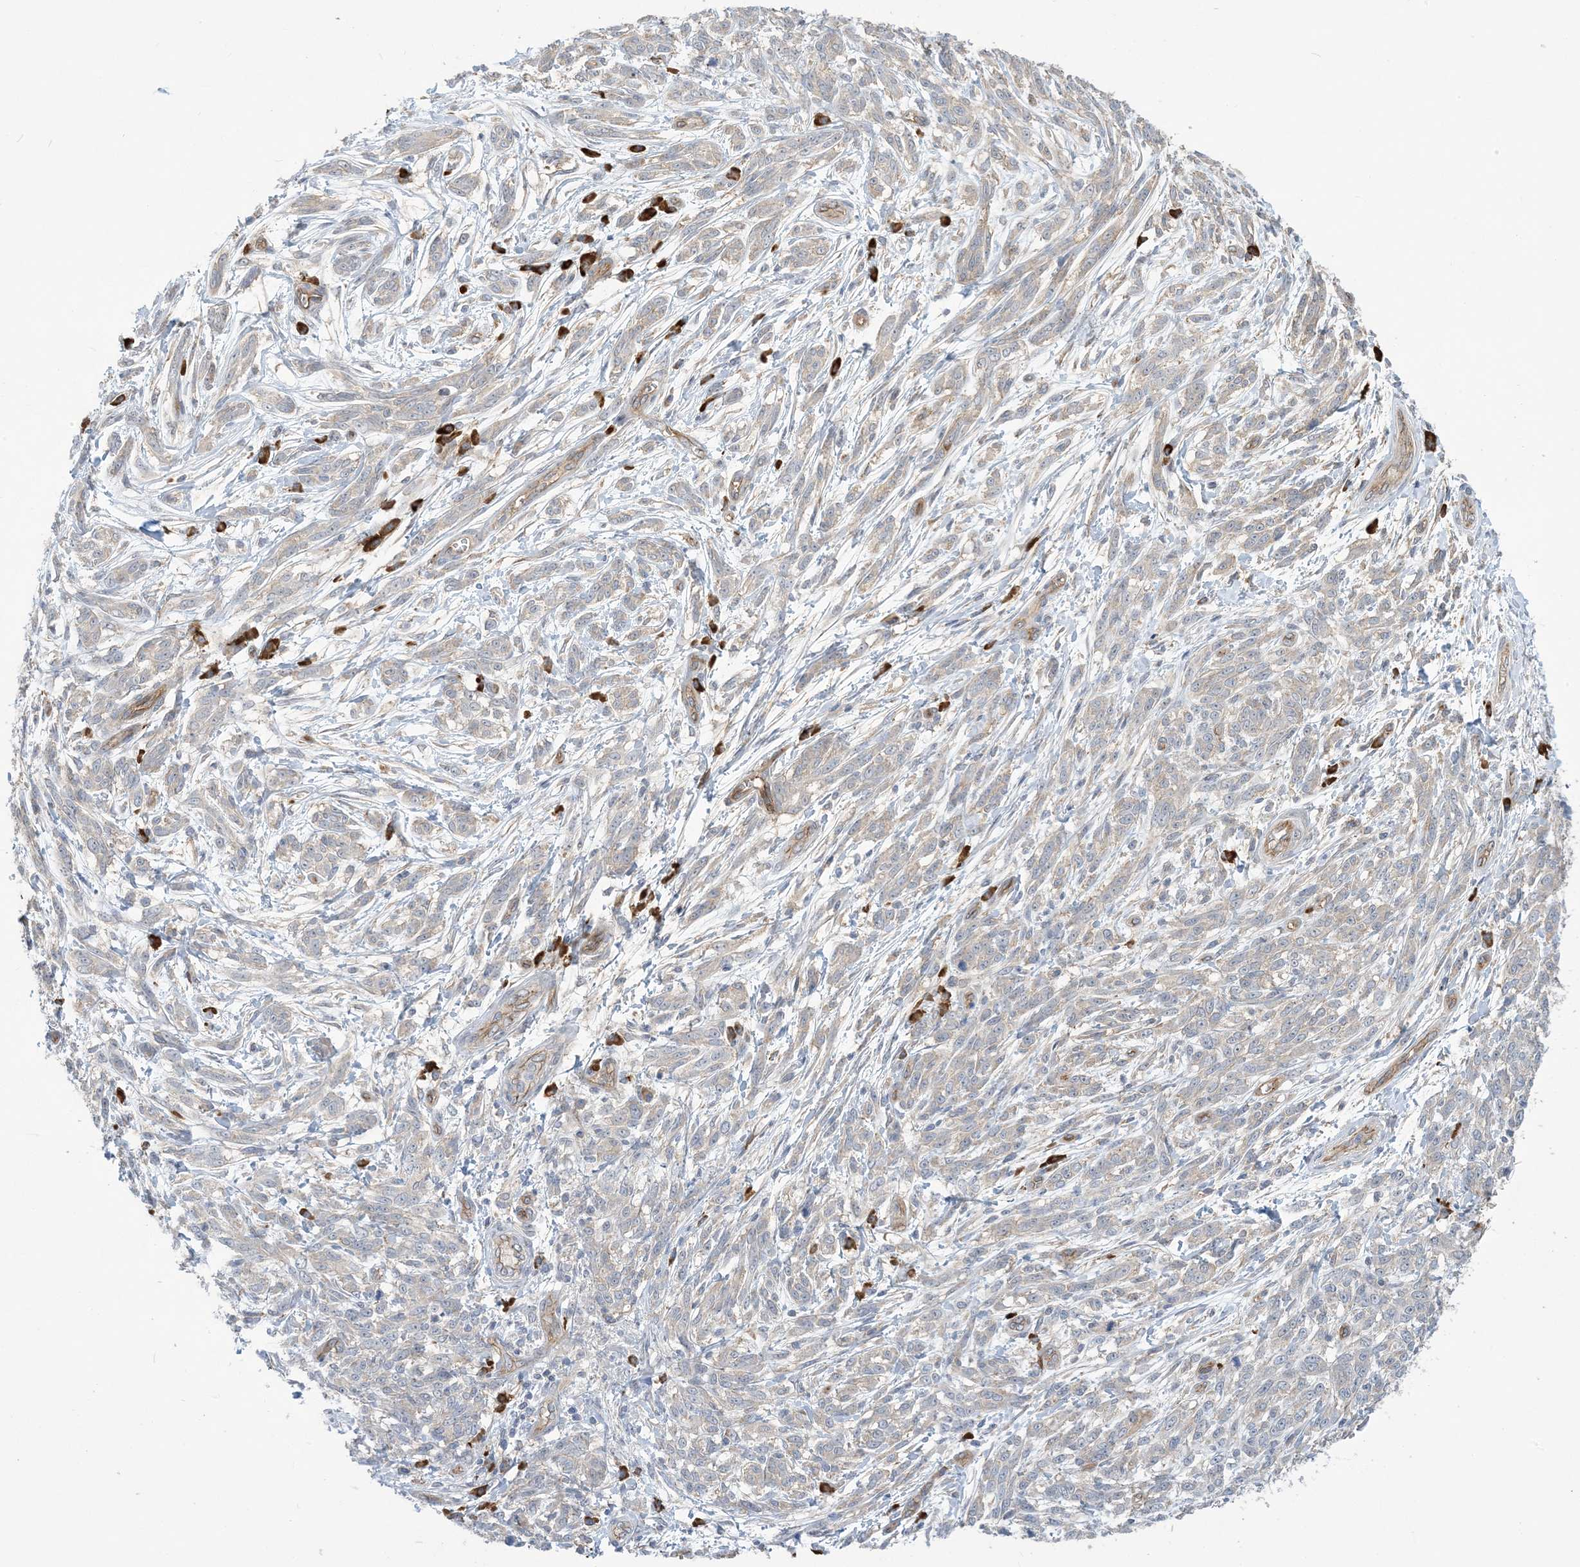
{"staining": {"intensity": "negative", "quantity": "none", "location": "none"}, "tissue": "melanoma", "cell_type": "Tumor cells", "image_type": "cancer", "snomed": [{"axis": "morphology", "description": "Malignant melanoma, NOS"}, {"axis": "topography", "description": "Skin"}], "caption": "DAB (3,3'-diaminobenzidine) immunohistochemical staining of human melanoma demonstrates no significant expression in tumor cells.", "gene": "AOC1", "patient": {"sex": "male", "age": 49}}